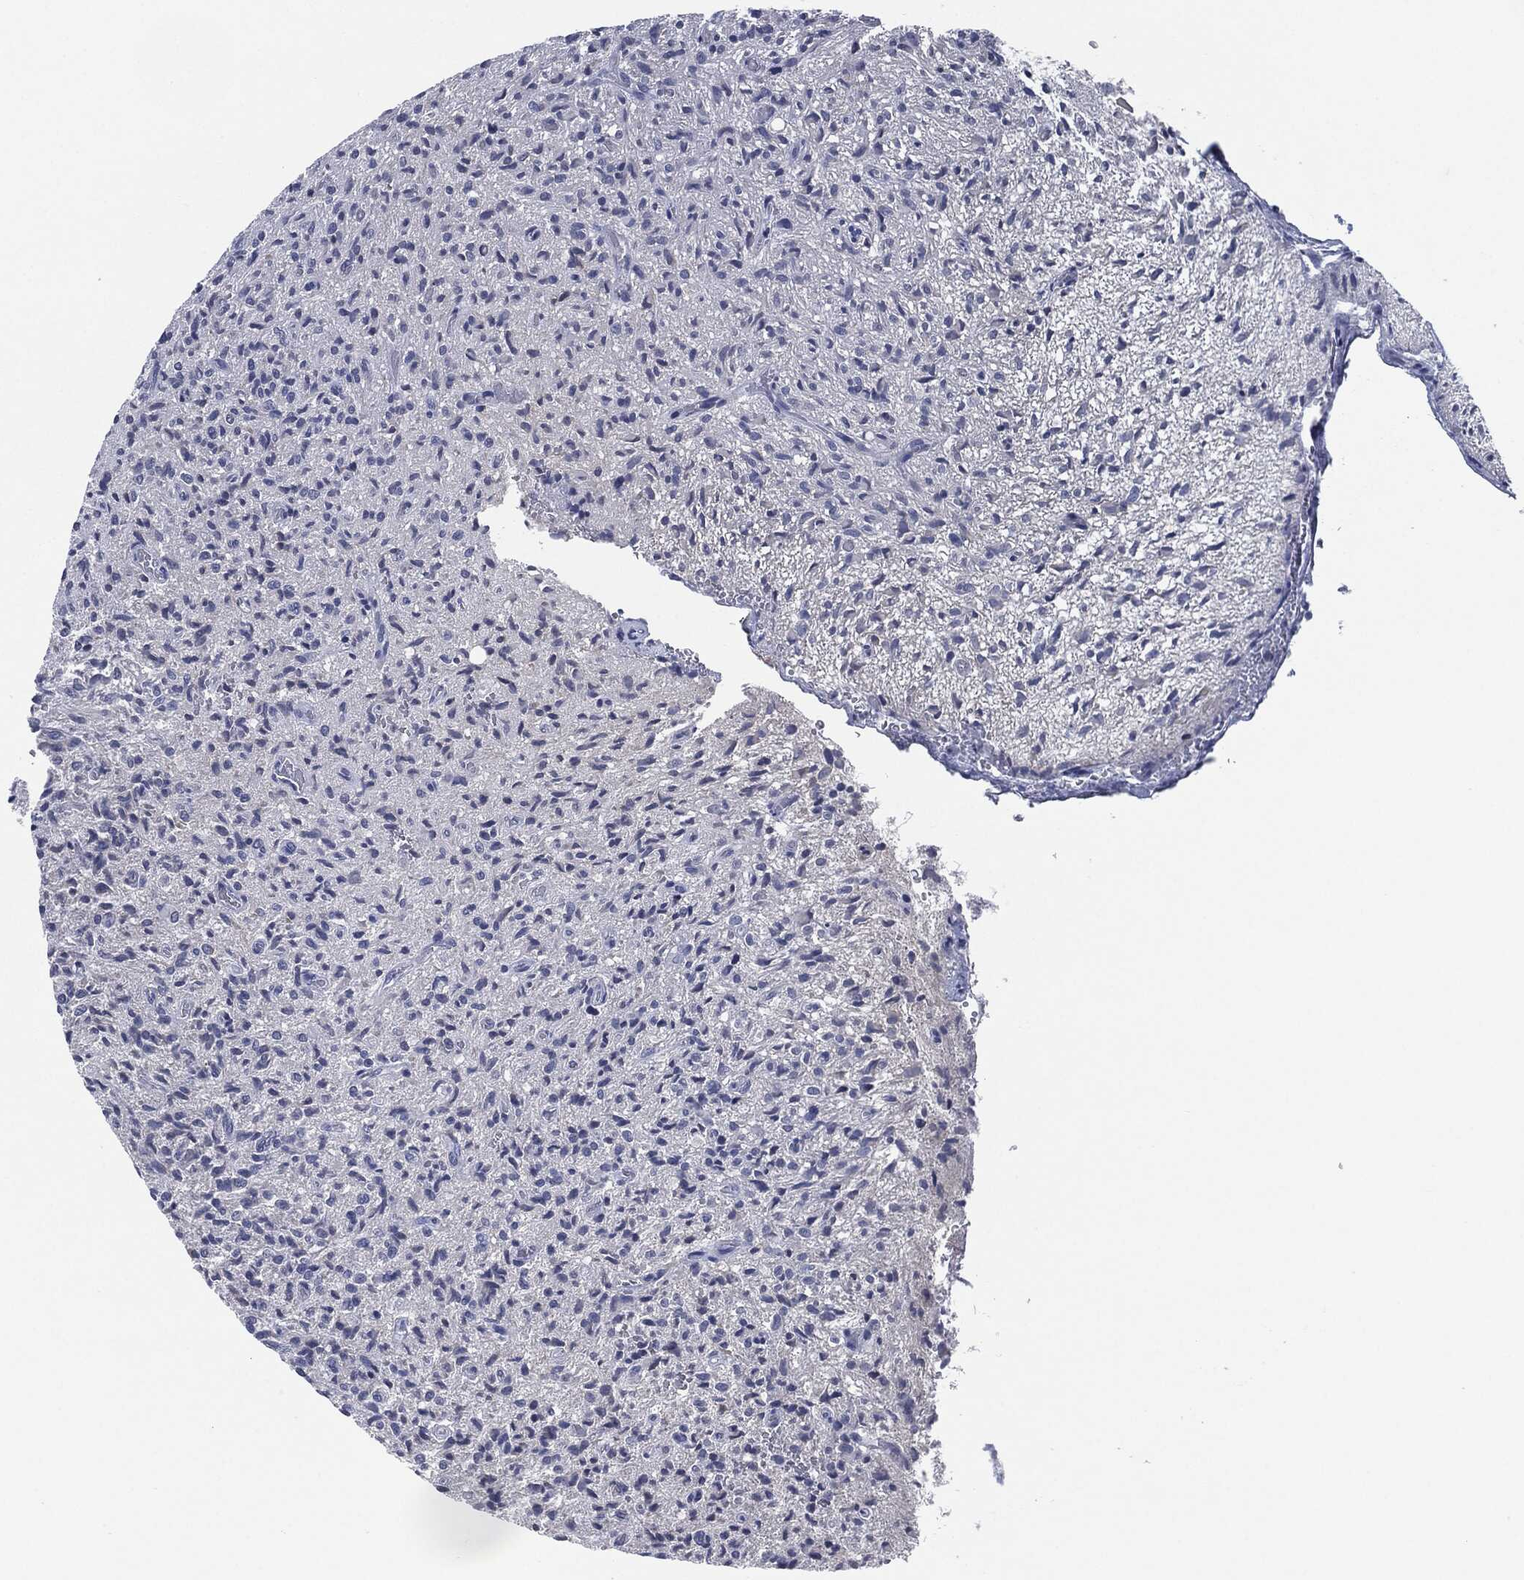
{"staining": {"intensity": "negative", "quantity": "none", "location": "none"}, "tissue": "glioma", "cell_type": "Tumor cells", "image_type": "cancer", "snomed": [{"axis": "morphology", "description": "Glioma, malignant, High grade"}, {"axis": "topography", "description": "Brain"}], "caption": "A high-resolution histopathology image shows IHC staining of malignant glioma (high-grade), which exhibits no significant expression in tumor cells. (DAB (3,3'-diaminobenzidine) immunohistochemistry visualized using brightfield microscopy, high magnification).", "gene": "IL2RG", "patient": {"sex": "male", "age": 64}}